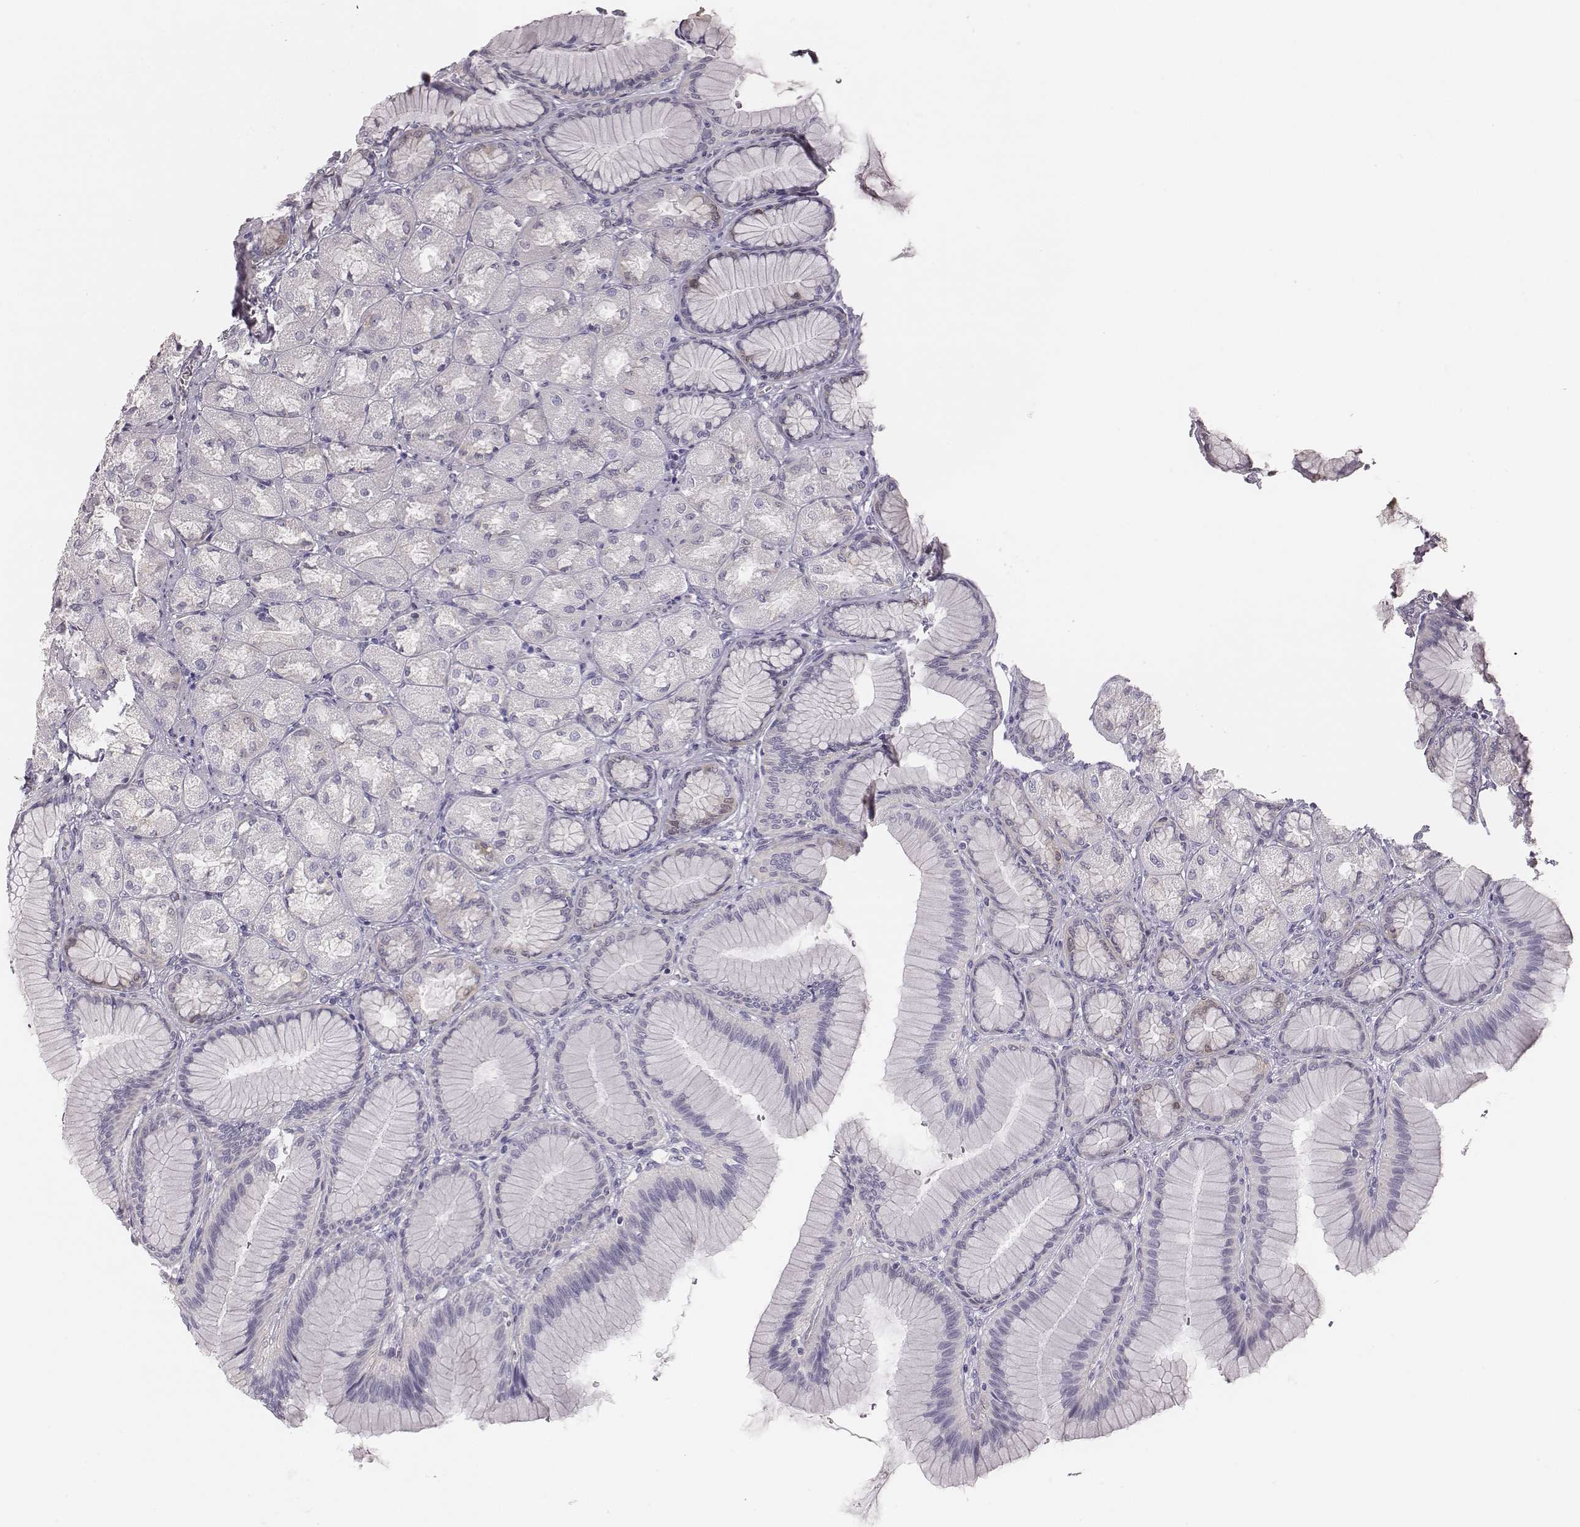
{"staining": {"intensity": "negative", "quantity": "none", "location": "none"}, "tissue": "stomach", "cell_type": "Glandular cells", "image_type": "normal", "snomed": [{"axis": "morphology", "description": "Normal tissue, NOS"}, {"axis": "morphology", "description": "Adenocarcinoma, NOS"}, {"axis": "morphology", "description": "Adenocarcinoma, High grade"}, {"axis": "topography", "description": "Stomach, upper"}, {"axis": "topography", "description": "Stomach"}], "caption": "Immunohistochemical staining of normal stomach shows no significant expression in glandular cells.", "gene": "PBK", "patient": {"sex": "female", "age": 65}}